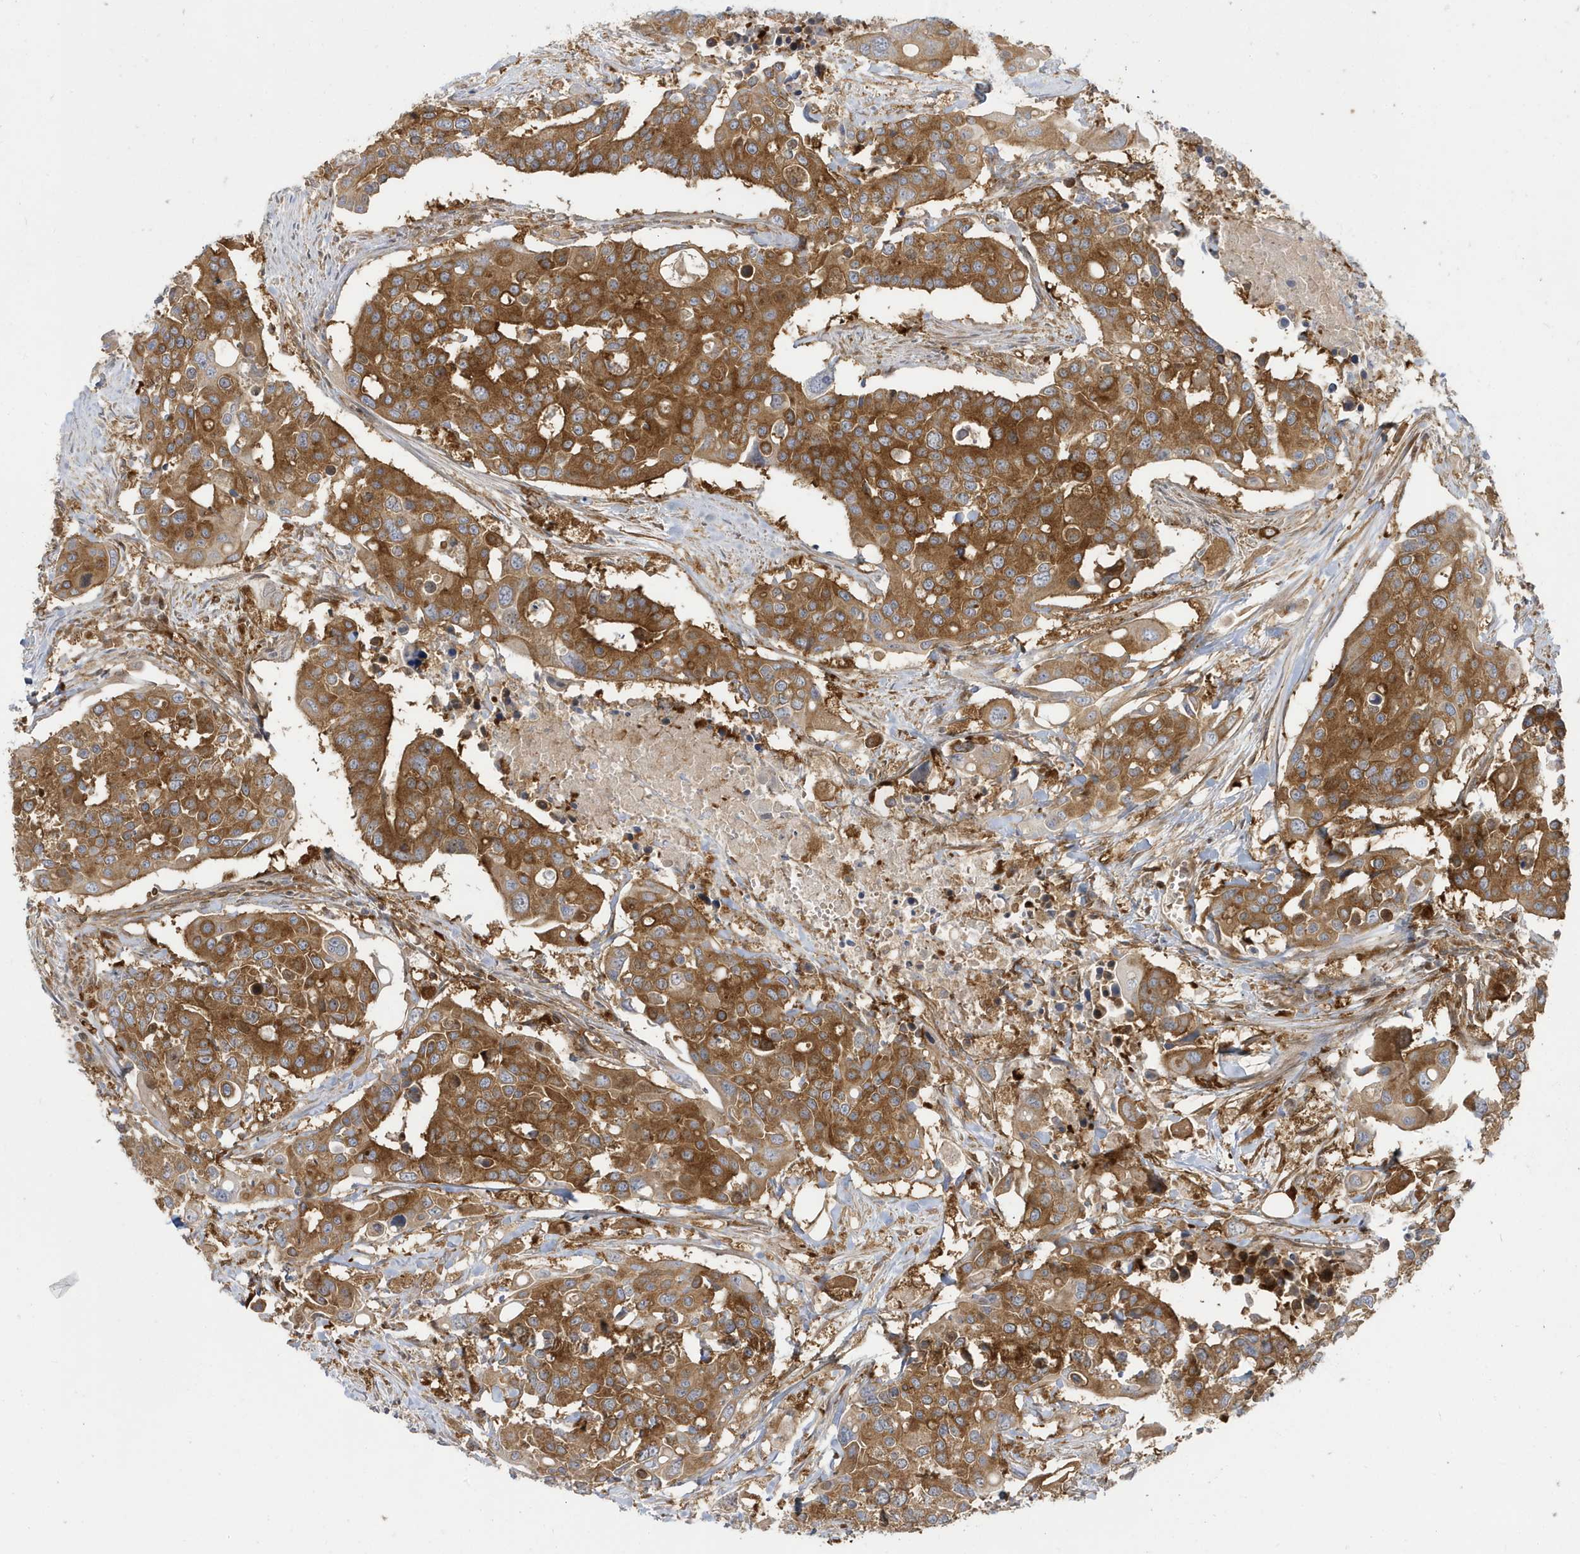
{"staining": {"intensity": "moderate", "quantity": ">75%", "location": "cytoplasmic/membranous"}, "tissue": "colorectal cancer", "cell_type": "Tumor cells", "image_type": "cancer", "snomed": [{"axis": "morphology", "description": "Adenocarcinoma, NOS"}, {"axis": "topography", "description": "Colon"}], "caption": "Moderate cytoplasmic/membranous positivity is present in about >75% of tumor cells in colorectal adenocarcinoma.", "gene": "STAM", "patient": {"sex": "male", "age": 77}}